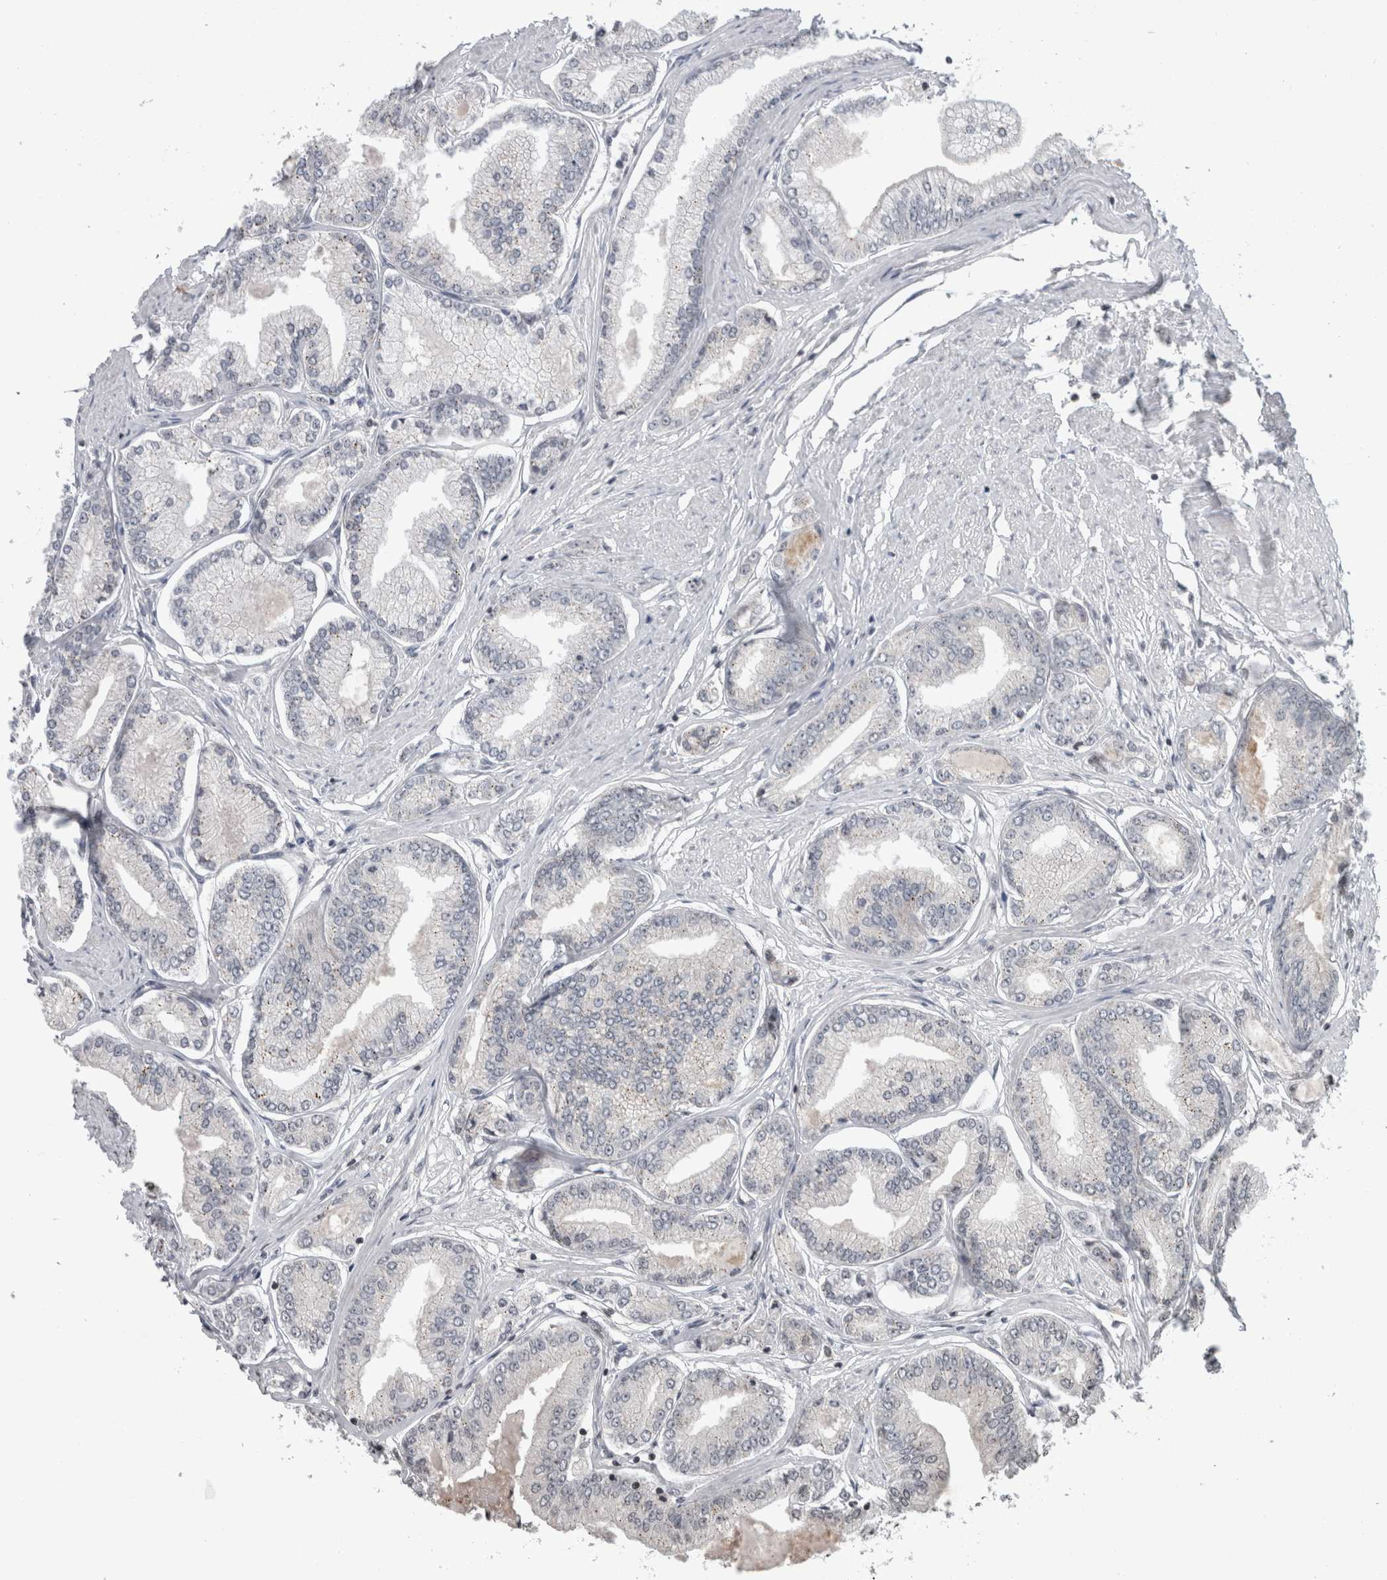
{"staining": {"intensity": "negative", "quantity": "none", "location": "none"}, "tissue": "prostate cancer", "cell_type": "Tumor cells", "image_type": "cancer", "snomed": [{"axis": "morphology", "description": "Adenocarcinoma, Low grade"}, {"axis": "topography", "description": "Prostate"}], "caption": "Tumor cells show no significant positivity in prostate cancer (adenocarcinoma (low-grade)).", "gene": "ZBTB11", "patient": {"sex": "male", "age": 52}}